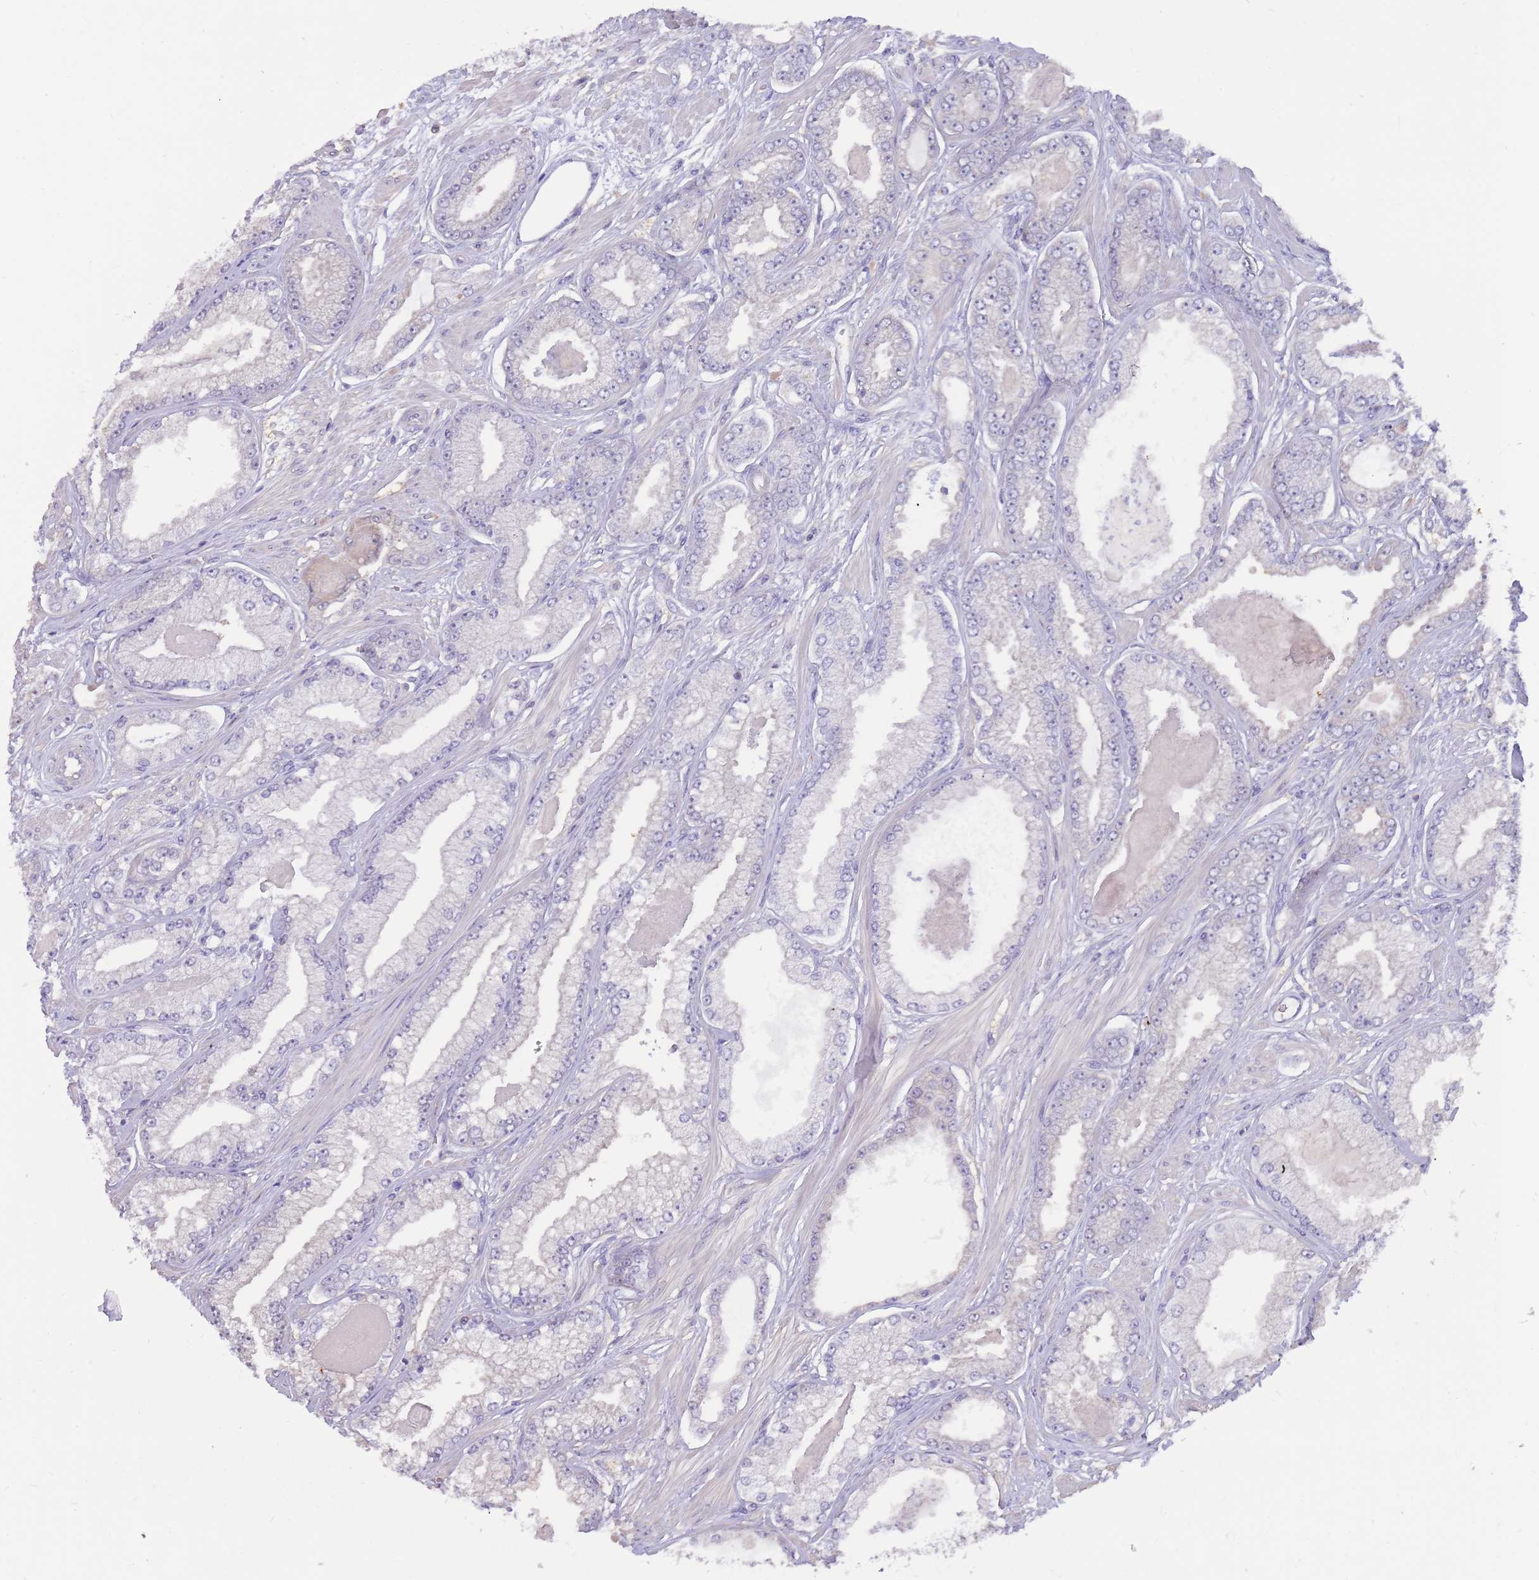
{"staining": {"intensity": "negative", "quantity": "none", "location": "none"}, "tissue": "prostate cancer", "cell_type": "Tumor cells", "image_type": "cancer", "snomed": [{"axis": "morphology", "description": "Adenocarcinoma, Low grade"}, {"axis": "topography", "description": "Prostate"}], "caption": "Protein analysis of prostate adenocarcinoma (low-grade) demonstrates no significant staining in tumor cells. The staining is performed using DAB (3,3'-diaminobenzidine) brown chromogen with nuclei counter-stained in using hematoxylin.", "gene": "AP5S1", "patient": {"sex": "male", "age": 64}}